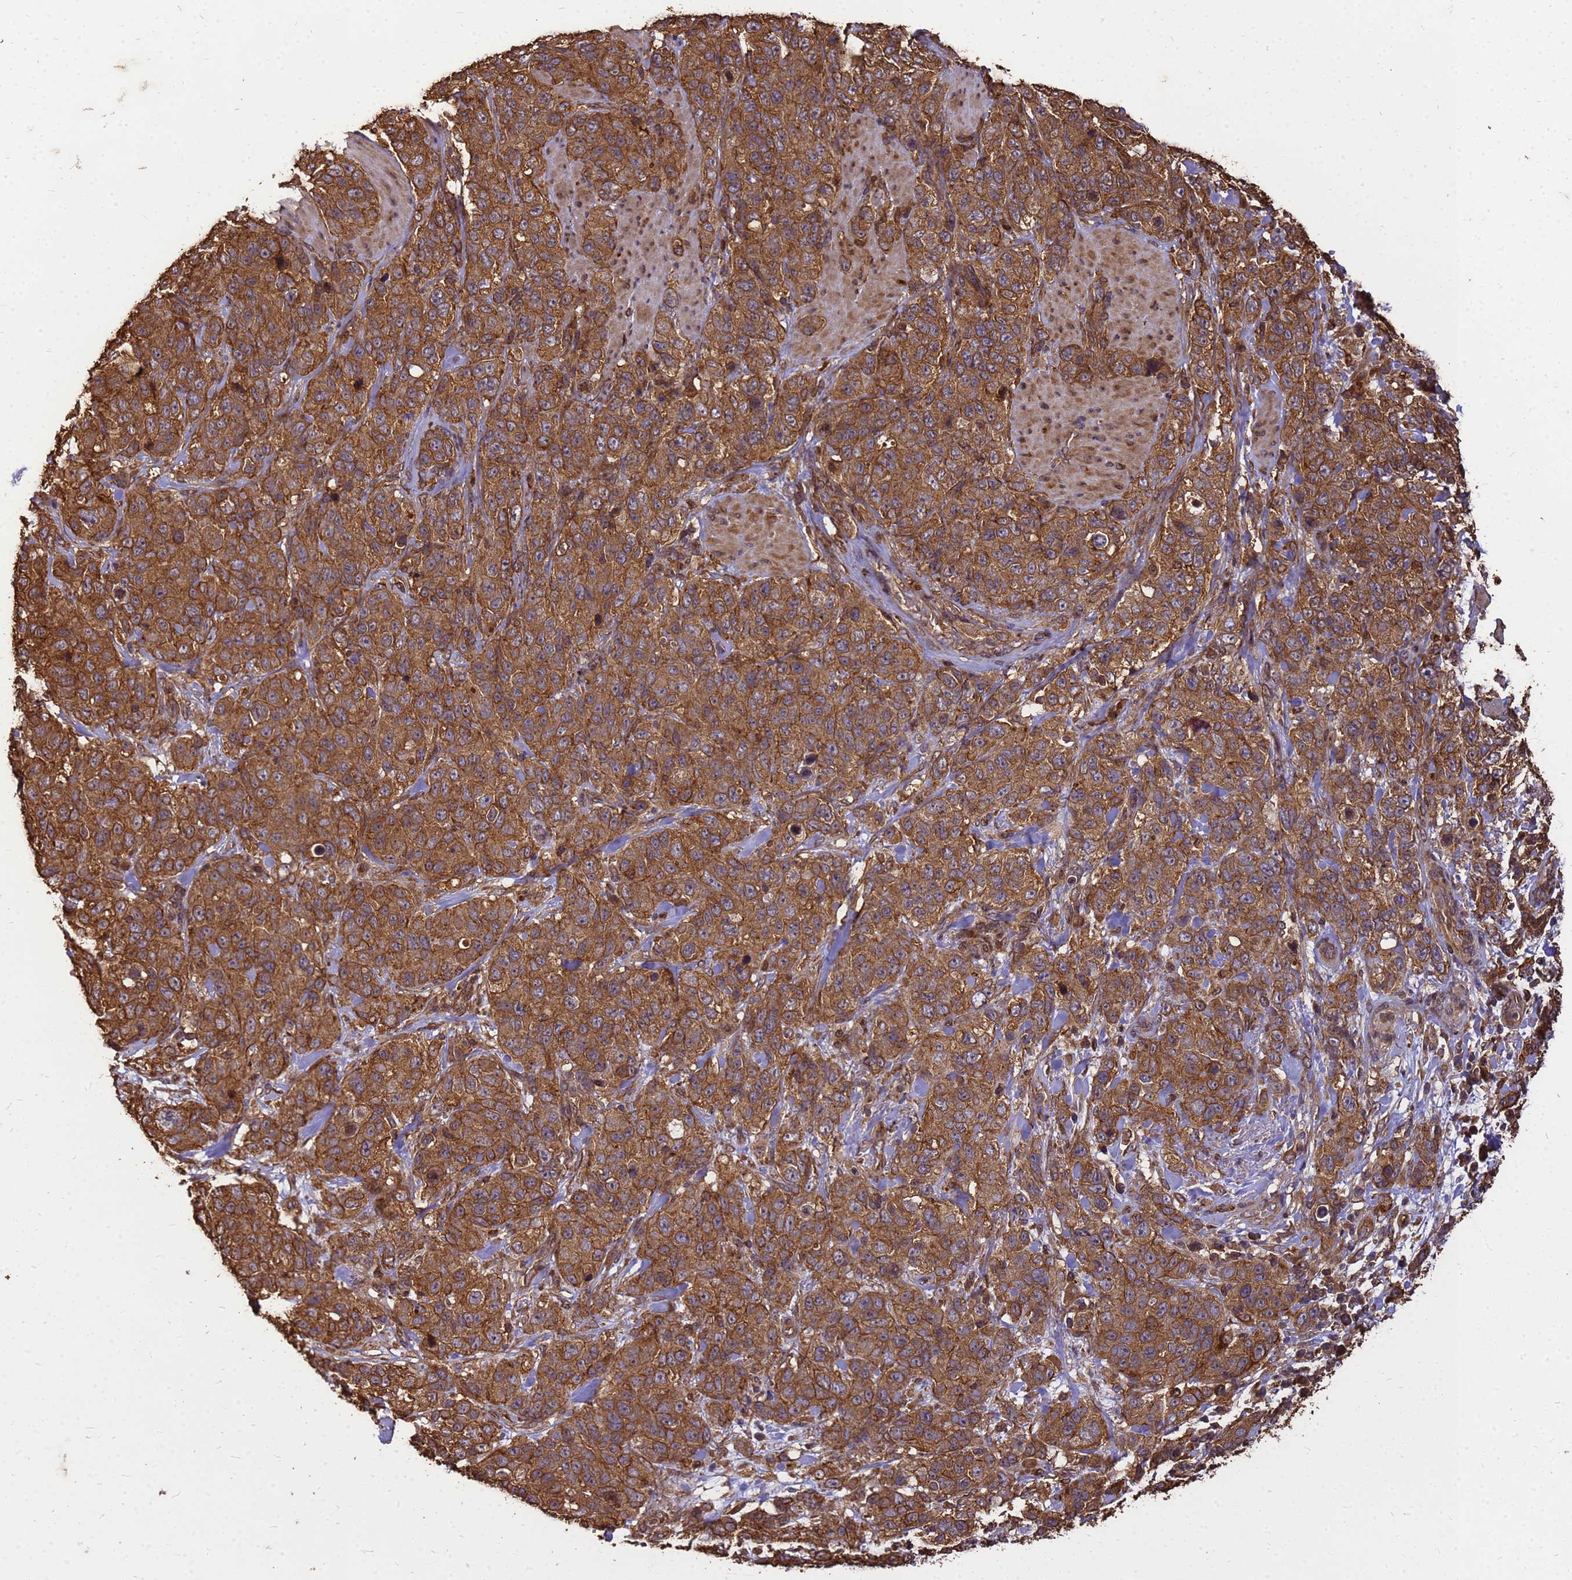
{"staining": {"intensity": "moderate", "quantity": ">75%", "location": "cytoplasmic/membranous"}, "tissue": "stomach cancer", "cell_type": "Tumor cells", "image_type": "cancer", "snomed": [{"axis": "morphology", "description": "Adenocarcinoma, NOS"}, {"axis": "topography", "description": "Stomach"}], "caption": "A histopathology image of stomach cancer (adenocarcinoma) stained for a protein displays moderate cytoplasmic/membranous brown staining in tumor cells.", "gene": "ZNF618", "patient": {"sex": "male", "age": 48}}